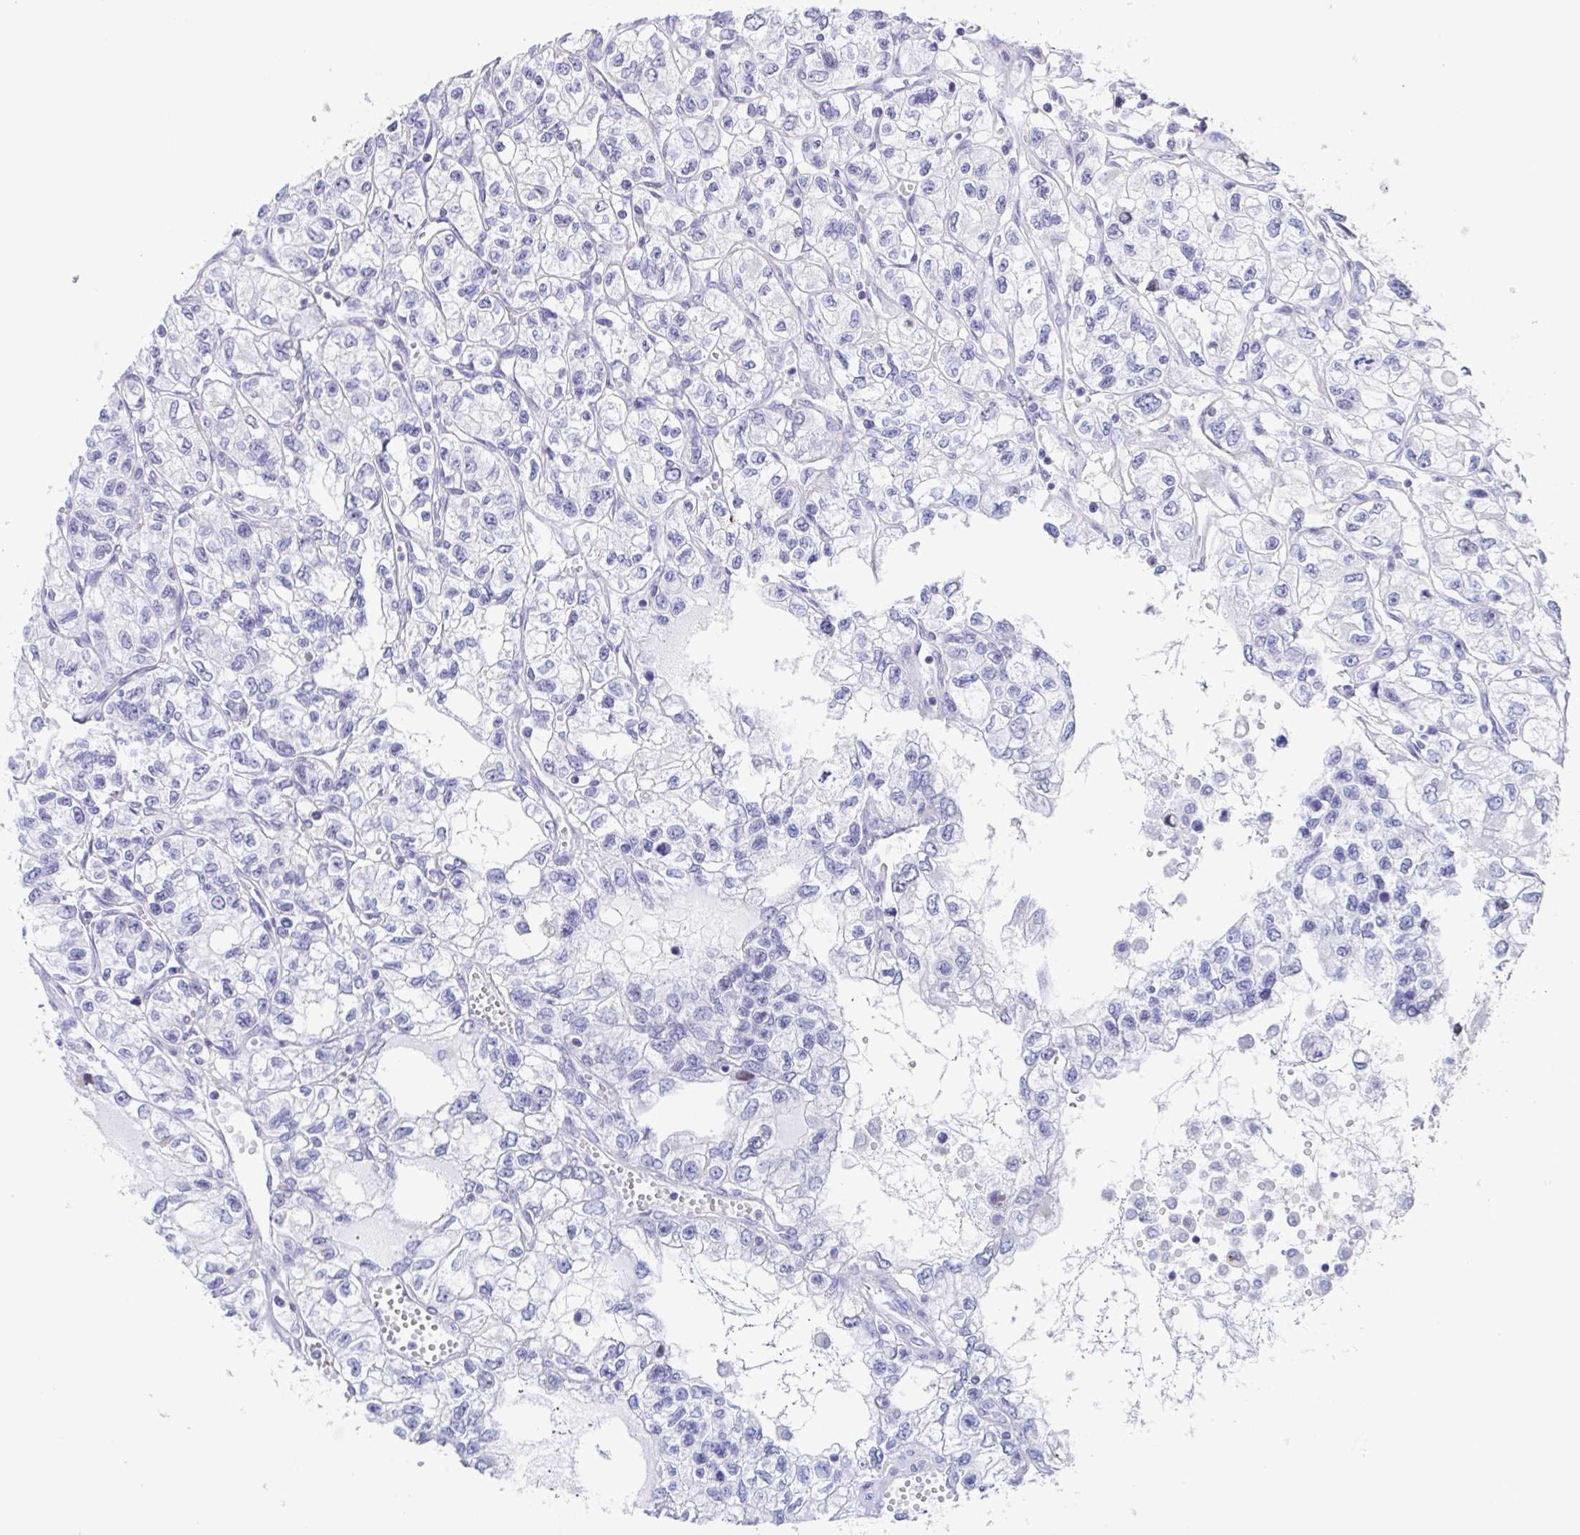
{"staining": {"intensity": "negative", "quantity": "none", "location": "none"}, "tissue": "renal cancer", "cell_type": "Tumor cells", "image_type": "cancer", "snomed": [{"axis": "morphology", "description": "Adenocarcinoma, NOS"}, {"axis": "topography", "description": "Kidney"}], "caption": "Tumor cells show no significant protein expression in renal cancer.", "gene": "PBOV1", "patient": {"sex": "female", "age": 59}}